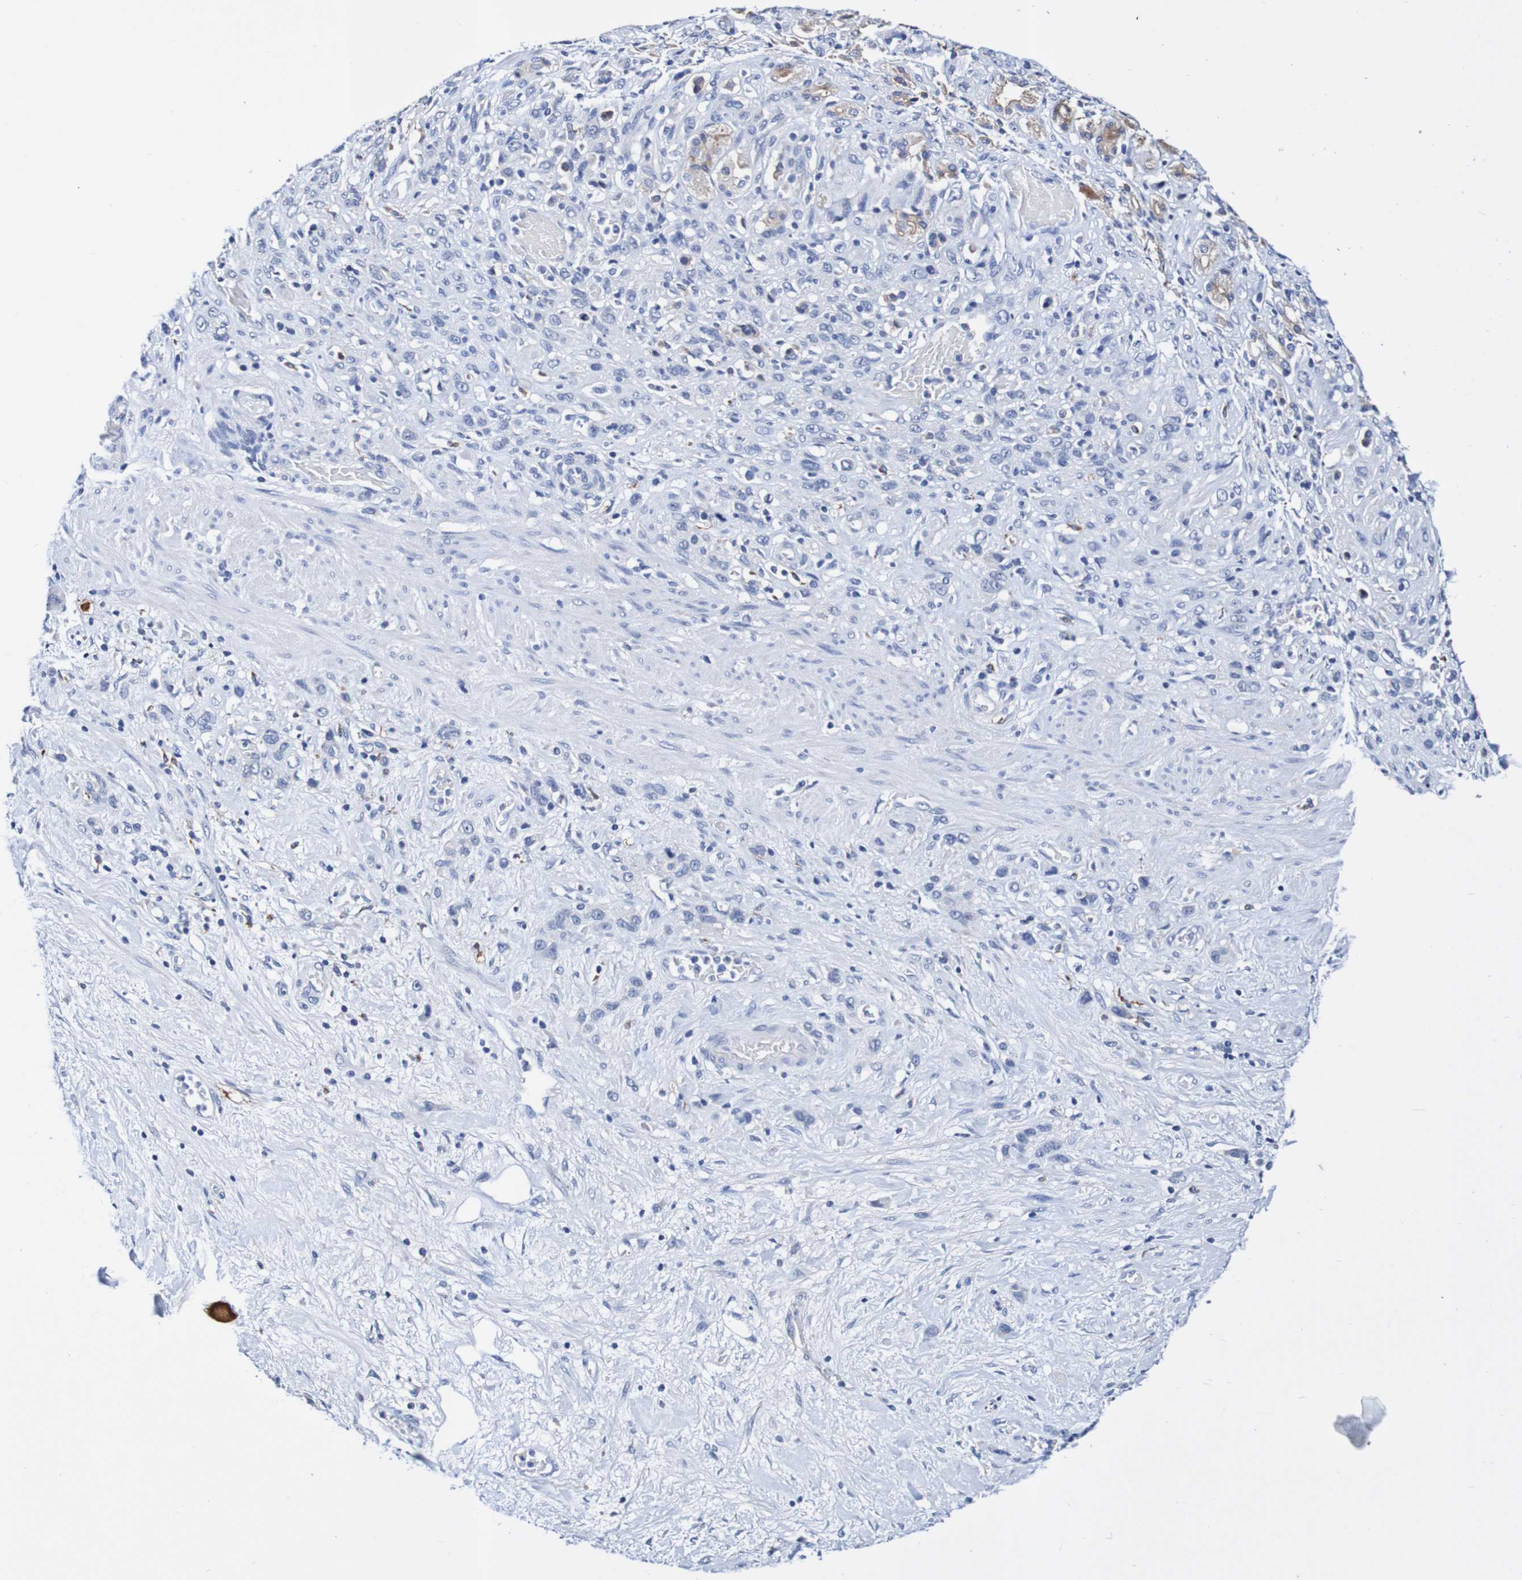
{"staining": {"intensity": "negative", "quantity": "none", "location": "none"}, "tissue": "stomach cancer", "cell_type": "Tumor cells", "image_type": "cancer", "snomed": [{"axis": "morphology", "description": "Adenocarcinoma, NOS"}, {"axis": "morphology", "description": "Adenocarcinoma, High grade"}, {"axis": "topography", "description": "Stomach, upper"}, {"axis": "topography", "description": "Stomach, lower"}], "caption": "An immunohistochemistry micrograph of adenocarcinoma (stomach) is shown. There is no staining in tumor cells of adenocarcinoma (stomach). Brightfield microscopy of immunohistochemistry (IHC) stained with DAB (3,3'-diaminobenzidine) (brown) and hematoxylin (blue), captured at high magnification.", "gene": "SEZ6", "patient": {"sex": "female", "age": 65}}